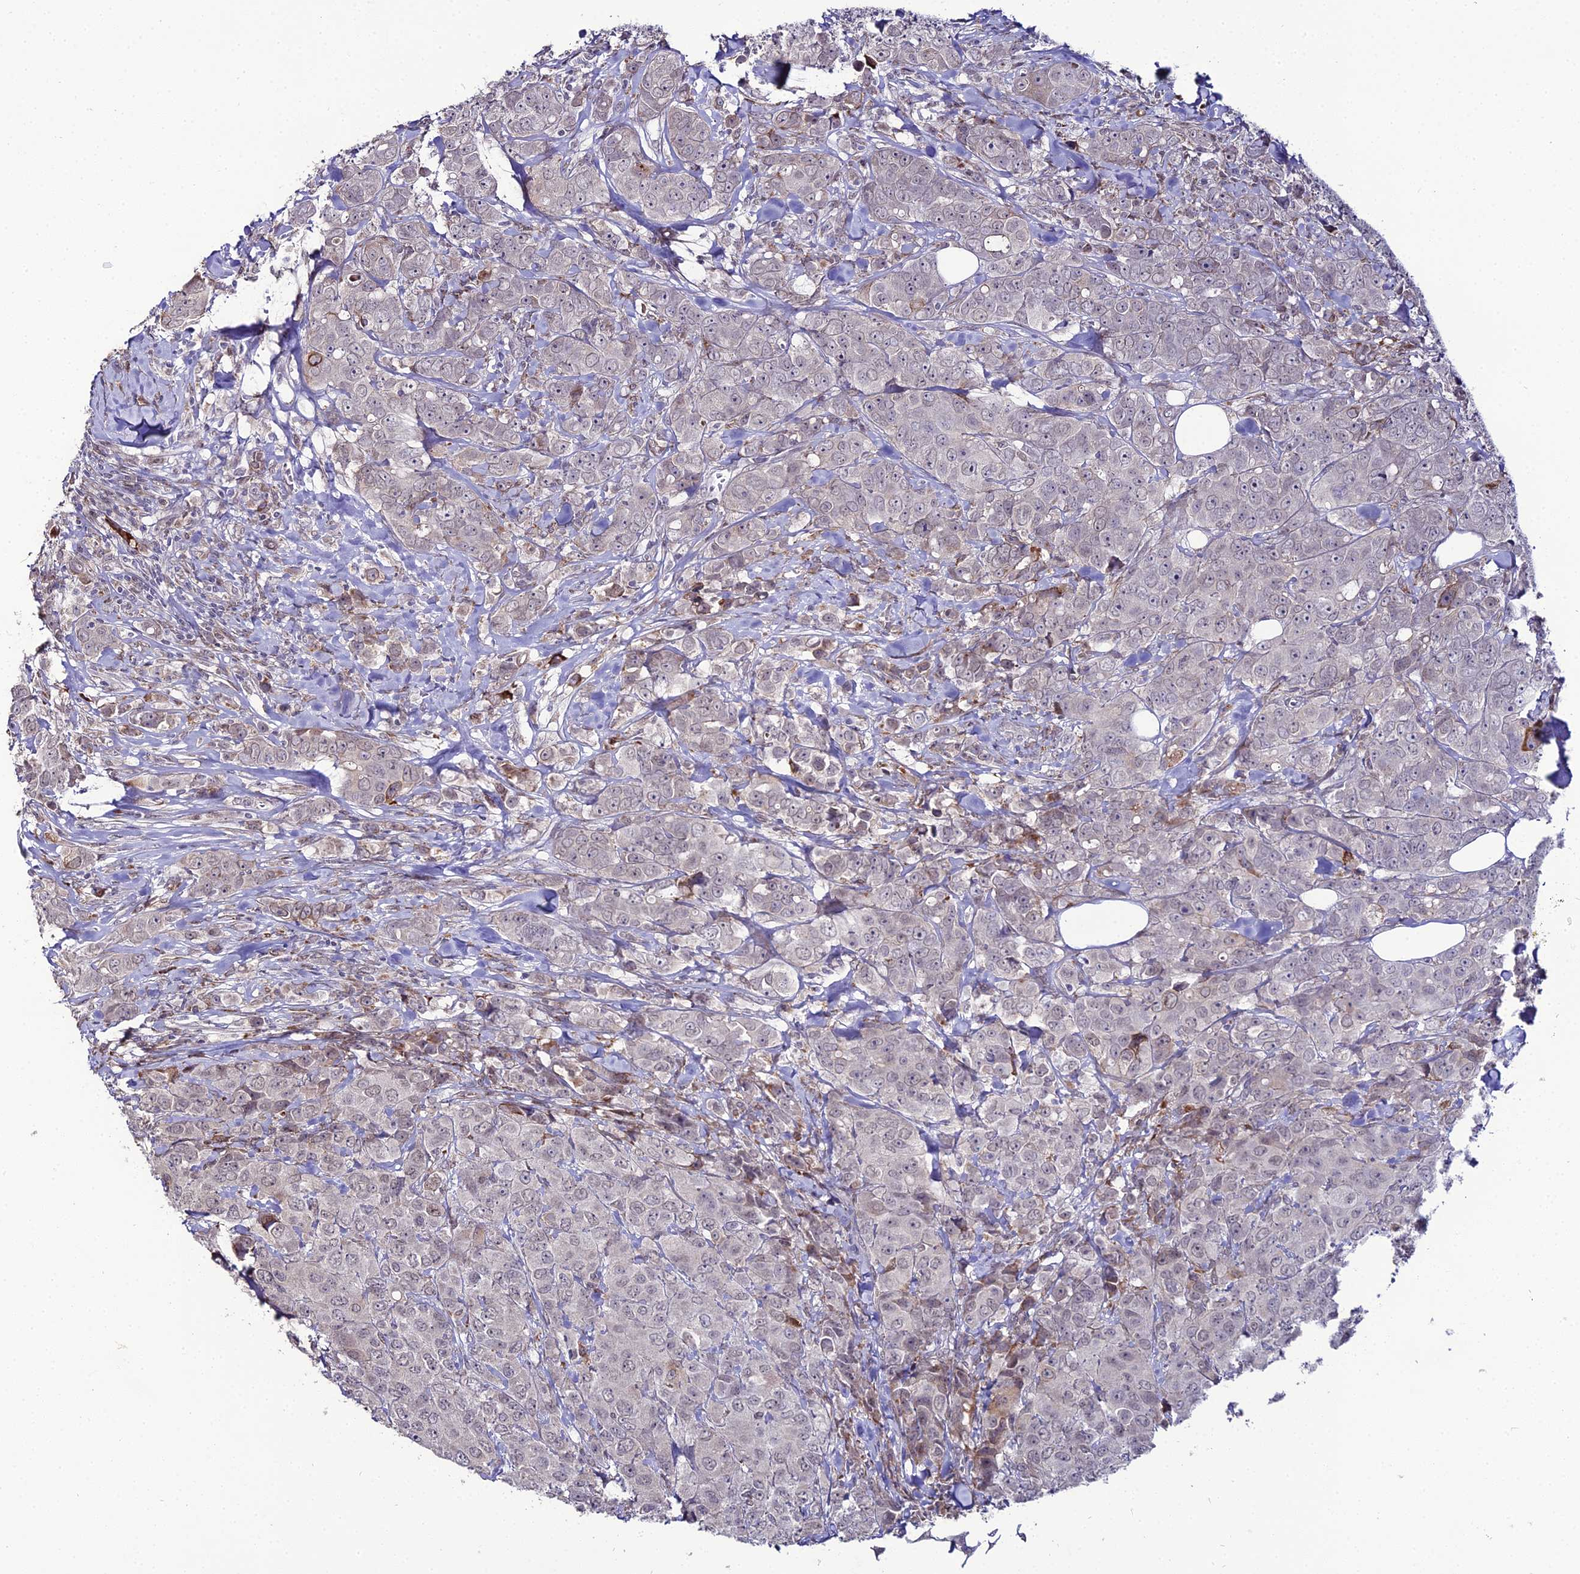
{"staining": {"intensity": "negative", "quantity": "none", "location": "none"}, "tissue": "breast cancer", "cell_type": "Tumor cells", "image_type": "cancer", "snomed": [{"axis": "morphology", "description": "Duct carcinoma"}, {"axis": "topography", "description": "Breast"}], "caption": "A histopathology image of breast cancer (invasive ductal carcinoma) stained for a protein exhibits no brown staining in tumor cells.", "gene": "TROAP", "patient": {"sex": "female", "age": 43}}